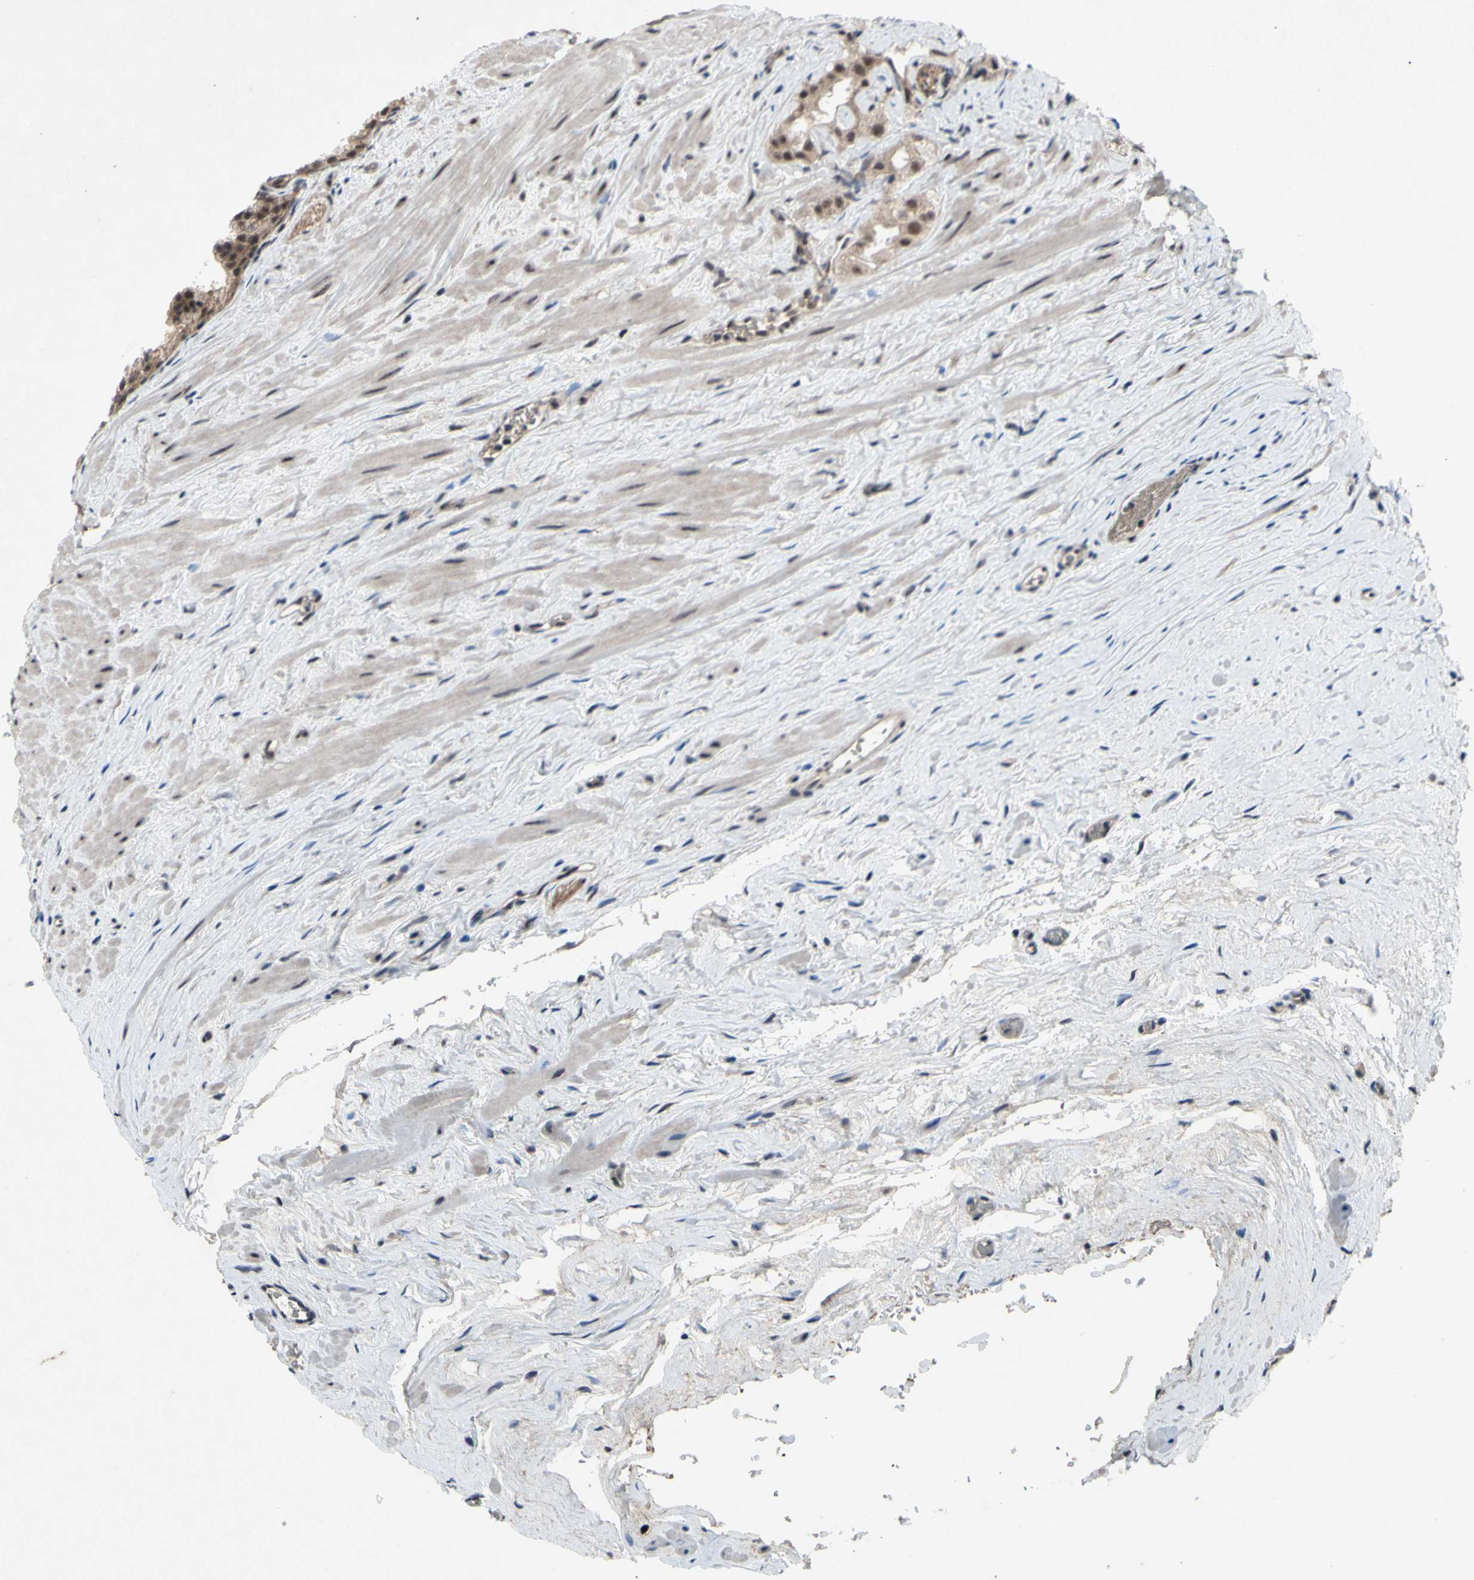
{"staining": {"intensity": "weak", "quantity": ">75%", "location": "cytoplasmic/membranous,nuclear"}, "tissue": "prostate cancer", "cell_type": "Tumor cells", "image_type": "cancer", "snomed": [{"axis": "morphology", "description": "Adenocarcinoma, Low grade"}, {"axis": "topography", "description": "Prostate"}], "caption": "Protein analysis of prostate cancer (adenocarcinoma (low-grade)) tissue shows weak cytoplasmic/membranous and nuclear expression in approximately >75% of tumor cells. The protein of interest is shown in brown color, while the nuclei are stained blue.", "gene": "TRDMT1", "patient": {"sex": "male", "age": 59}}